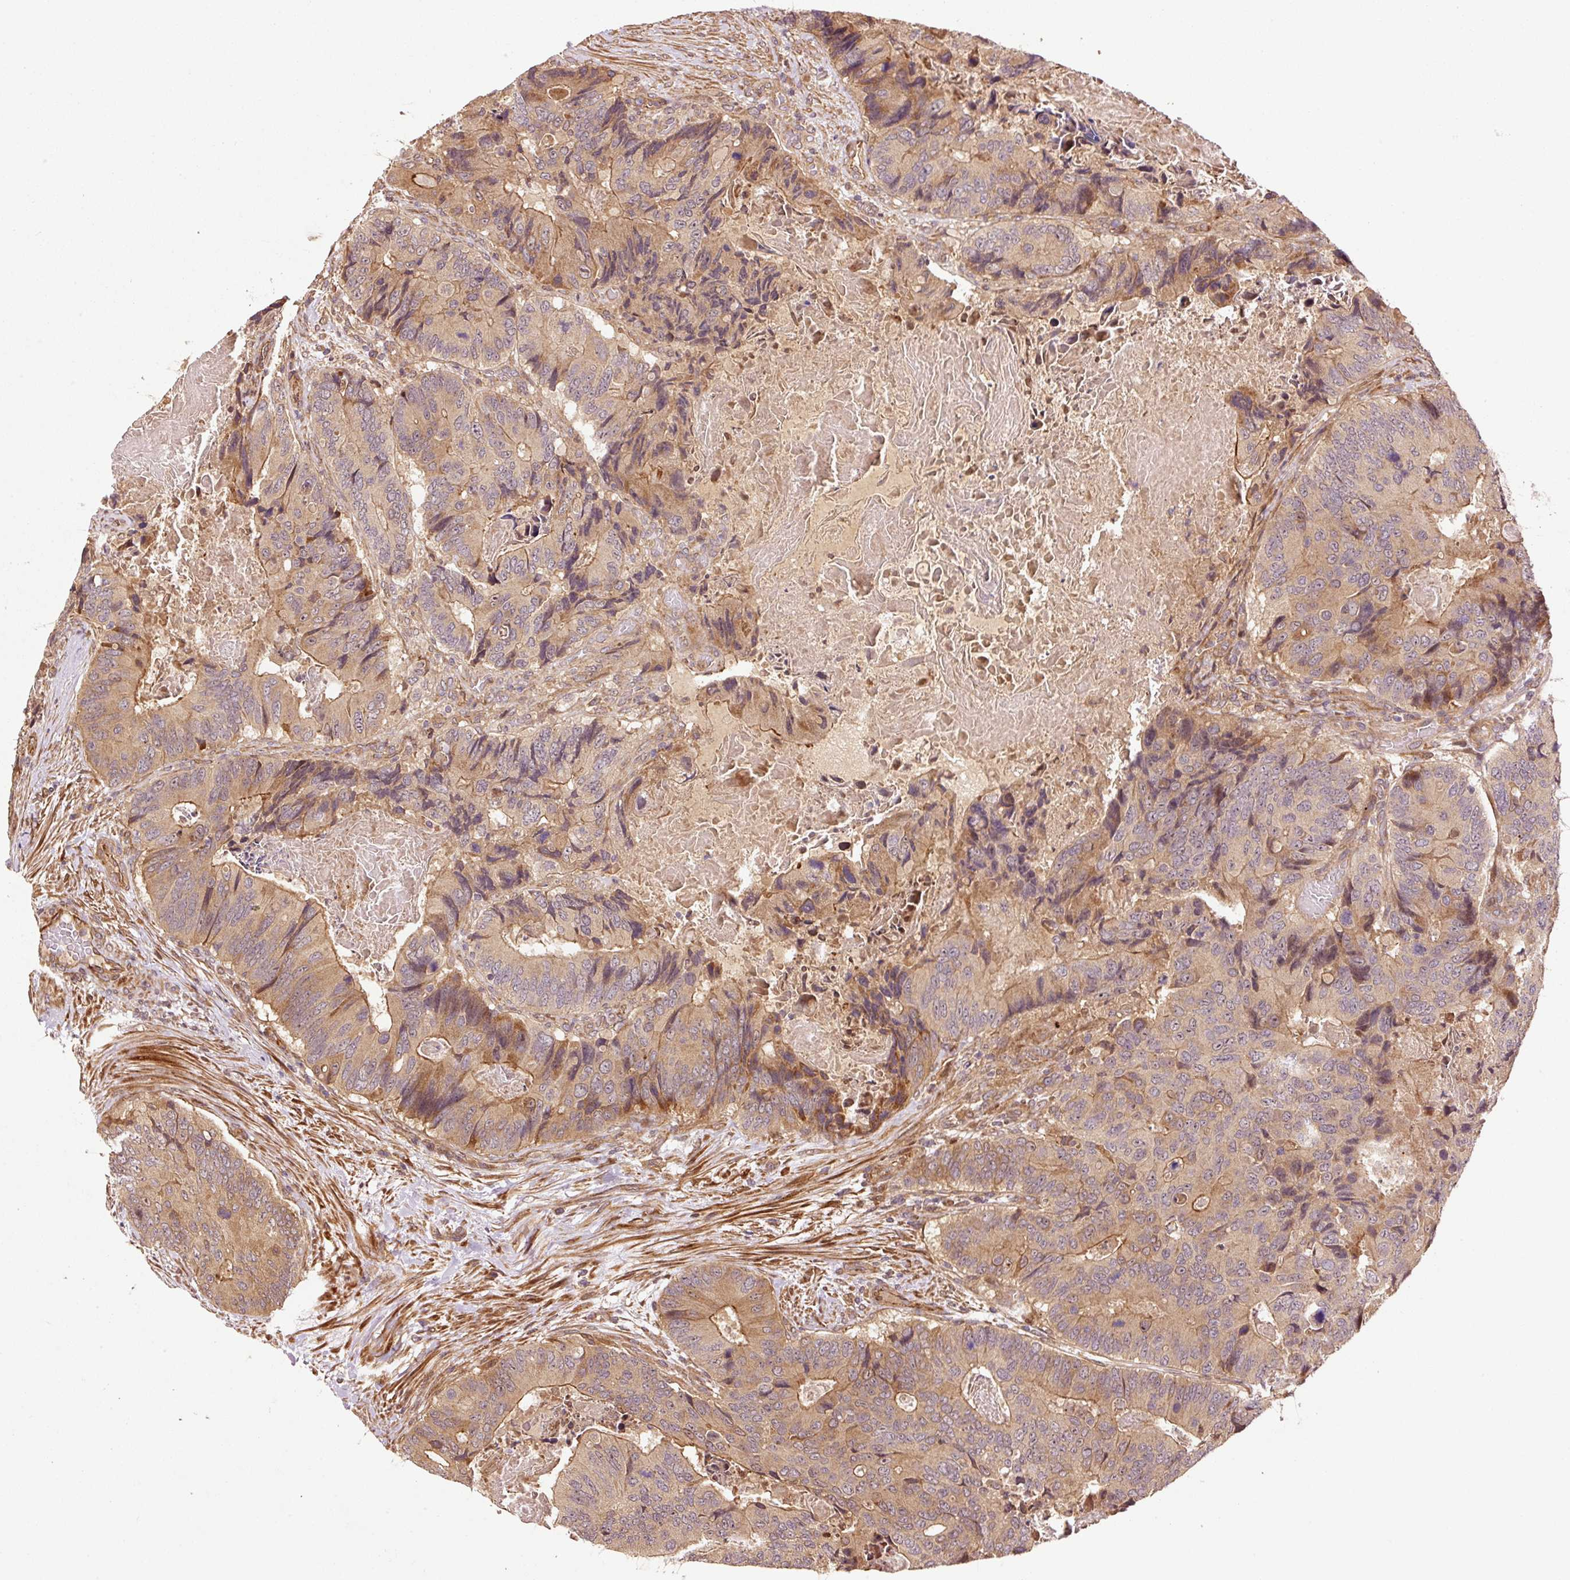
{"staining": {"intensity": "moderate", "quantity": ">75%", "location": "cytoplasmic/membranous"}, "tissue": "colorectal cancer", "cell_type": "Tumor cells", "image_type": "cancer", "snomed": [{"axis": "morphology", "description": "Adenocarcinoma, NOS"}, {"axis": "topography", "description": "Colon"}], "caption": "This micrograph demonstrates colorectal adenocarcinoma stained with immunohistochemistry (IHC) to label a protein in brown. The cytoplasmic/membranous of tumor cells show moderate positivity for the protein. Nuclei are counter-stained blue.", "gene": "OXER1", "patient": {"sex": "male", "age": 84}}